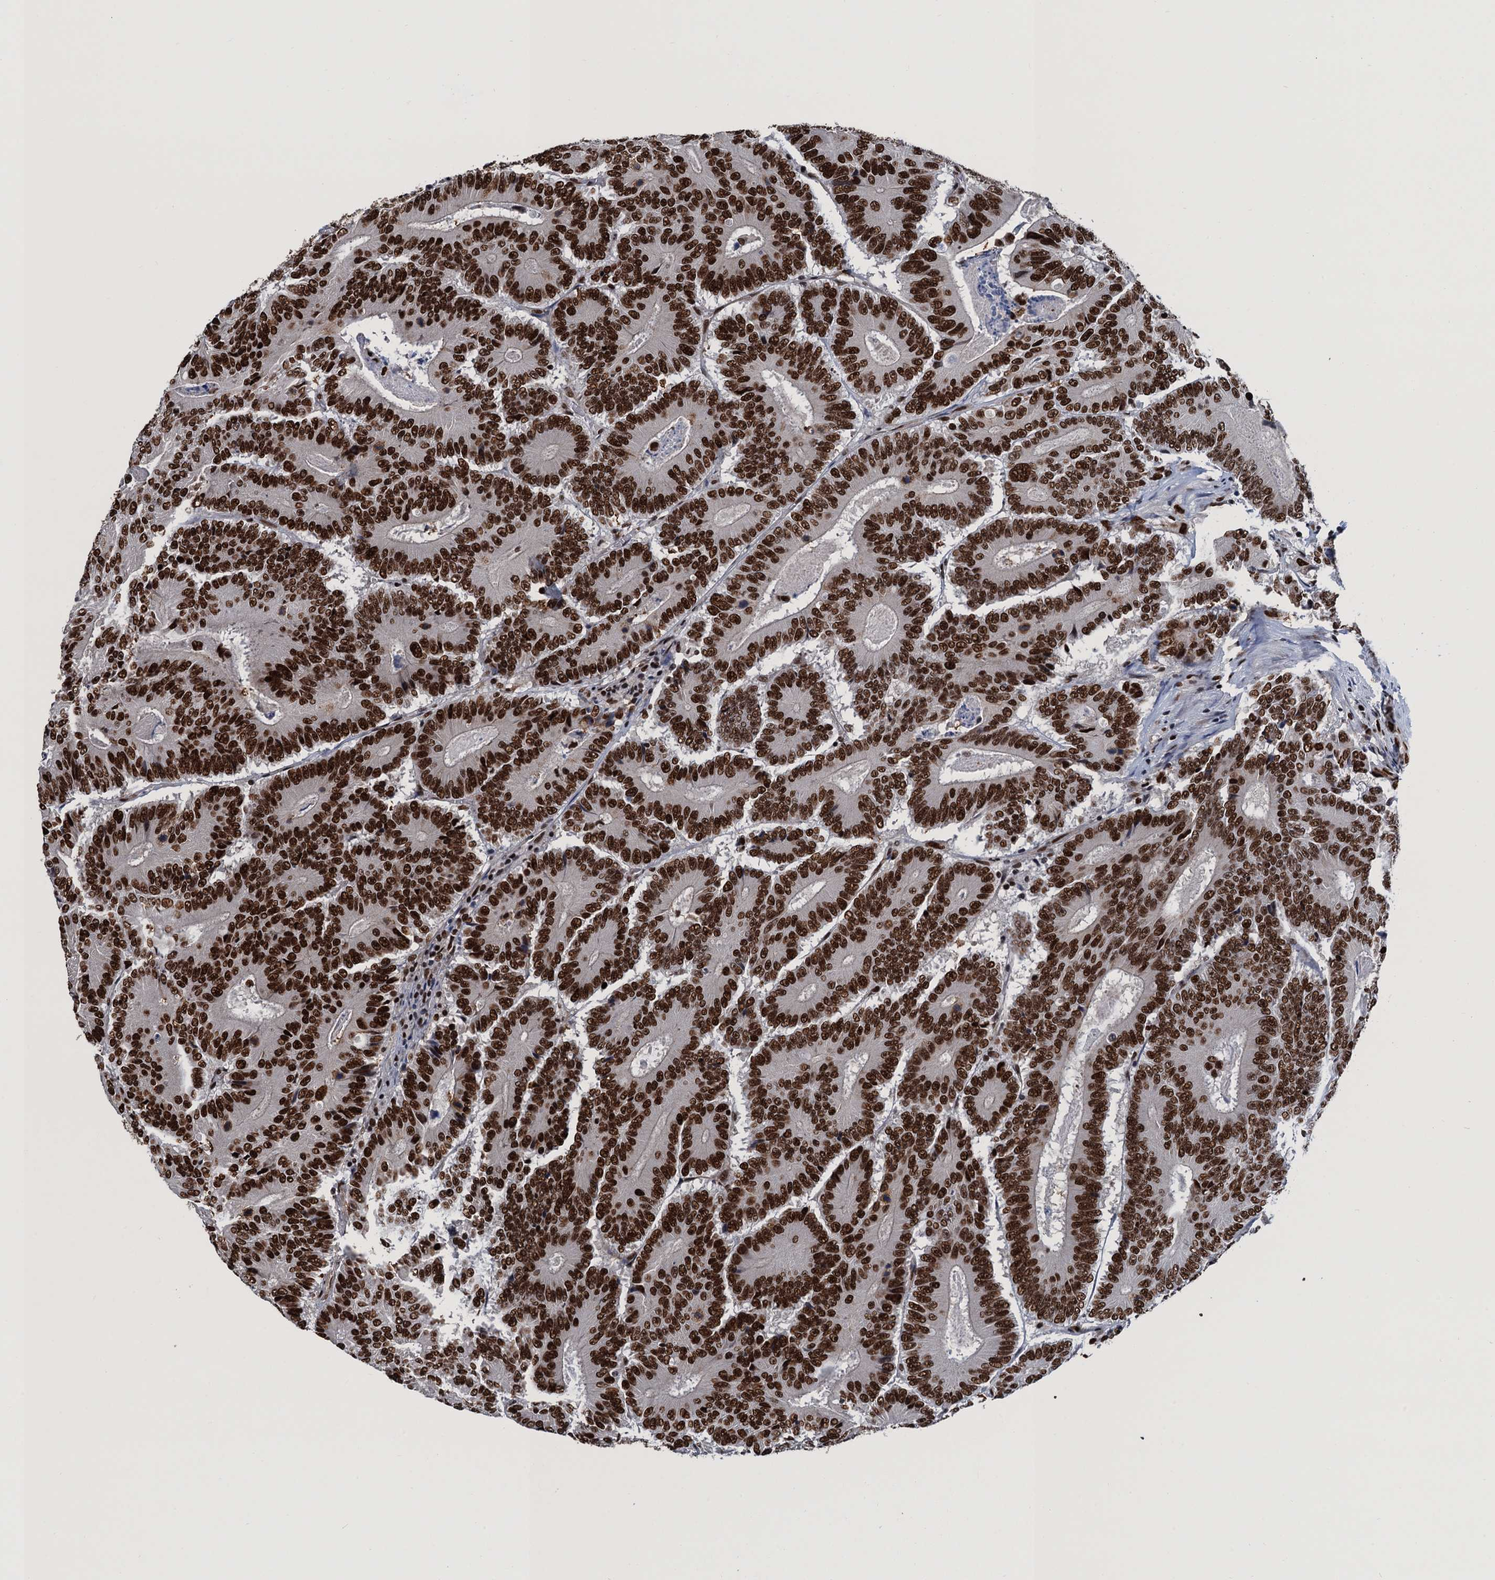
{"staining": {"intensity": "strong", "quantity": ">75%", "location": "nuclear"}, "tissue": "colorectal cancer", "cell_type": "Tumor cells", "image_type": "cancer", "snomed": [{"axis": "morphology", "description": "Adenocarcinoma, NOS"}, {"axis": "topography", "description": "Colon"}], "caption": "Immunohistochemical staining of human colorectal cancer shows high levels of strong nuclear protein staining in about >75% of tumor cells. (DAB (3,3'-diaminobenzidine) = brown stain, brightfield microscopy at high magnification).", "gene": "PPP4R1", "patient": {"sex": "male", "age": 83}}